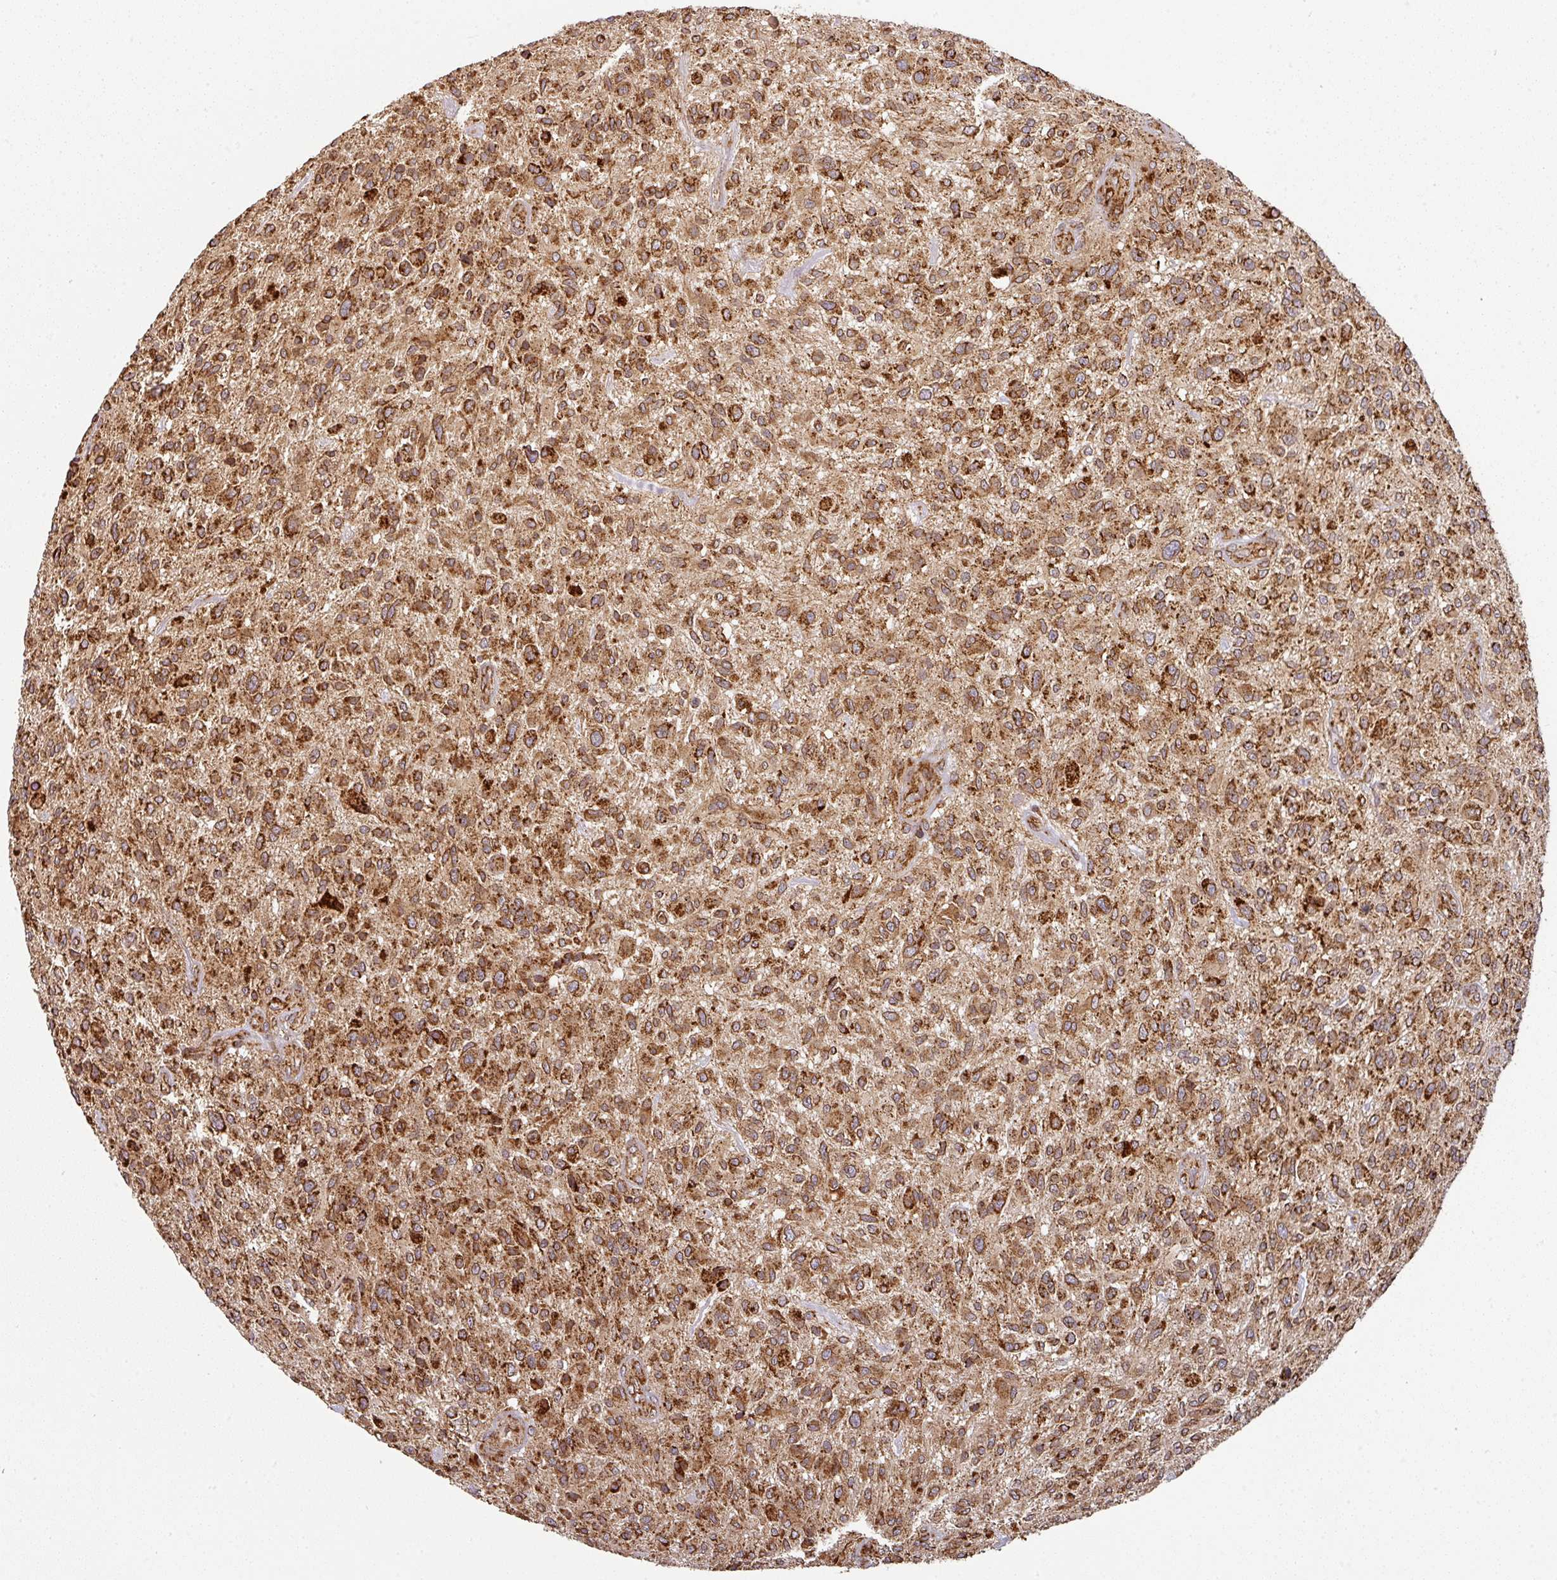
{"staining": {"intensity": "moderate", "quantity": ">75%", "location": "cytoplasmic/membranous"}, "tissue": "glioma", "cell_type": "Tumor cells", "image_type": "cancer", "snomed": [{"axis": "morphology", "description": "Glioma, malignant, High grade"}, {"axis": "topography", "description": "Brain"}], "caption": "High-grade glioma (malignant) stained with a brown dye reveals moderate cytoplasmic/membranous positive positivity in about >75% of tumor cells.", "gene": "TRAP1", "patient": {"sex": "male", "age": 47}}